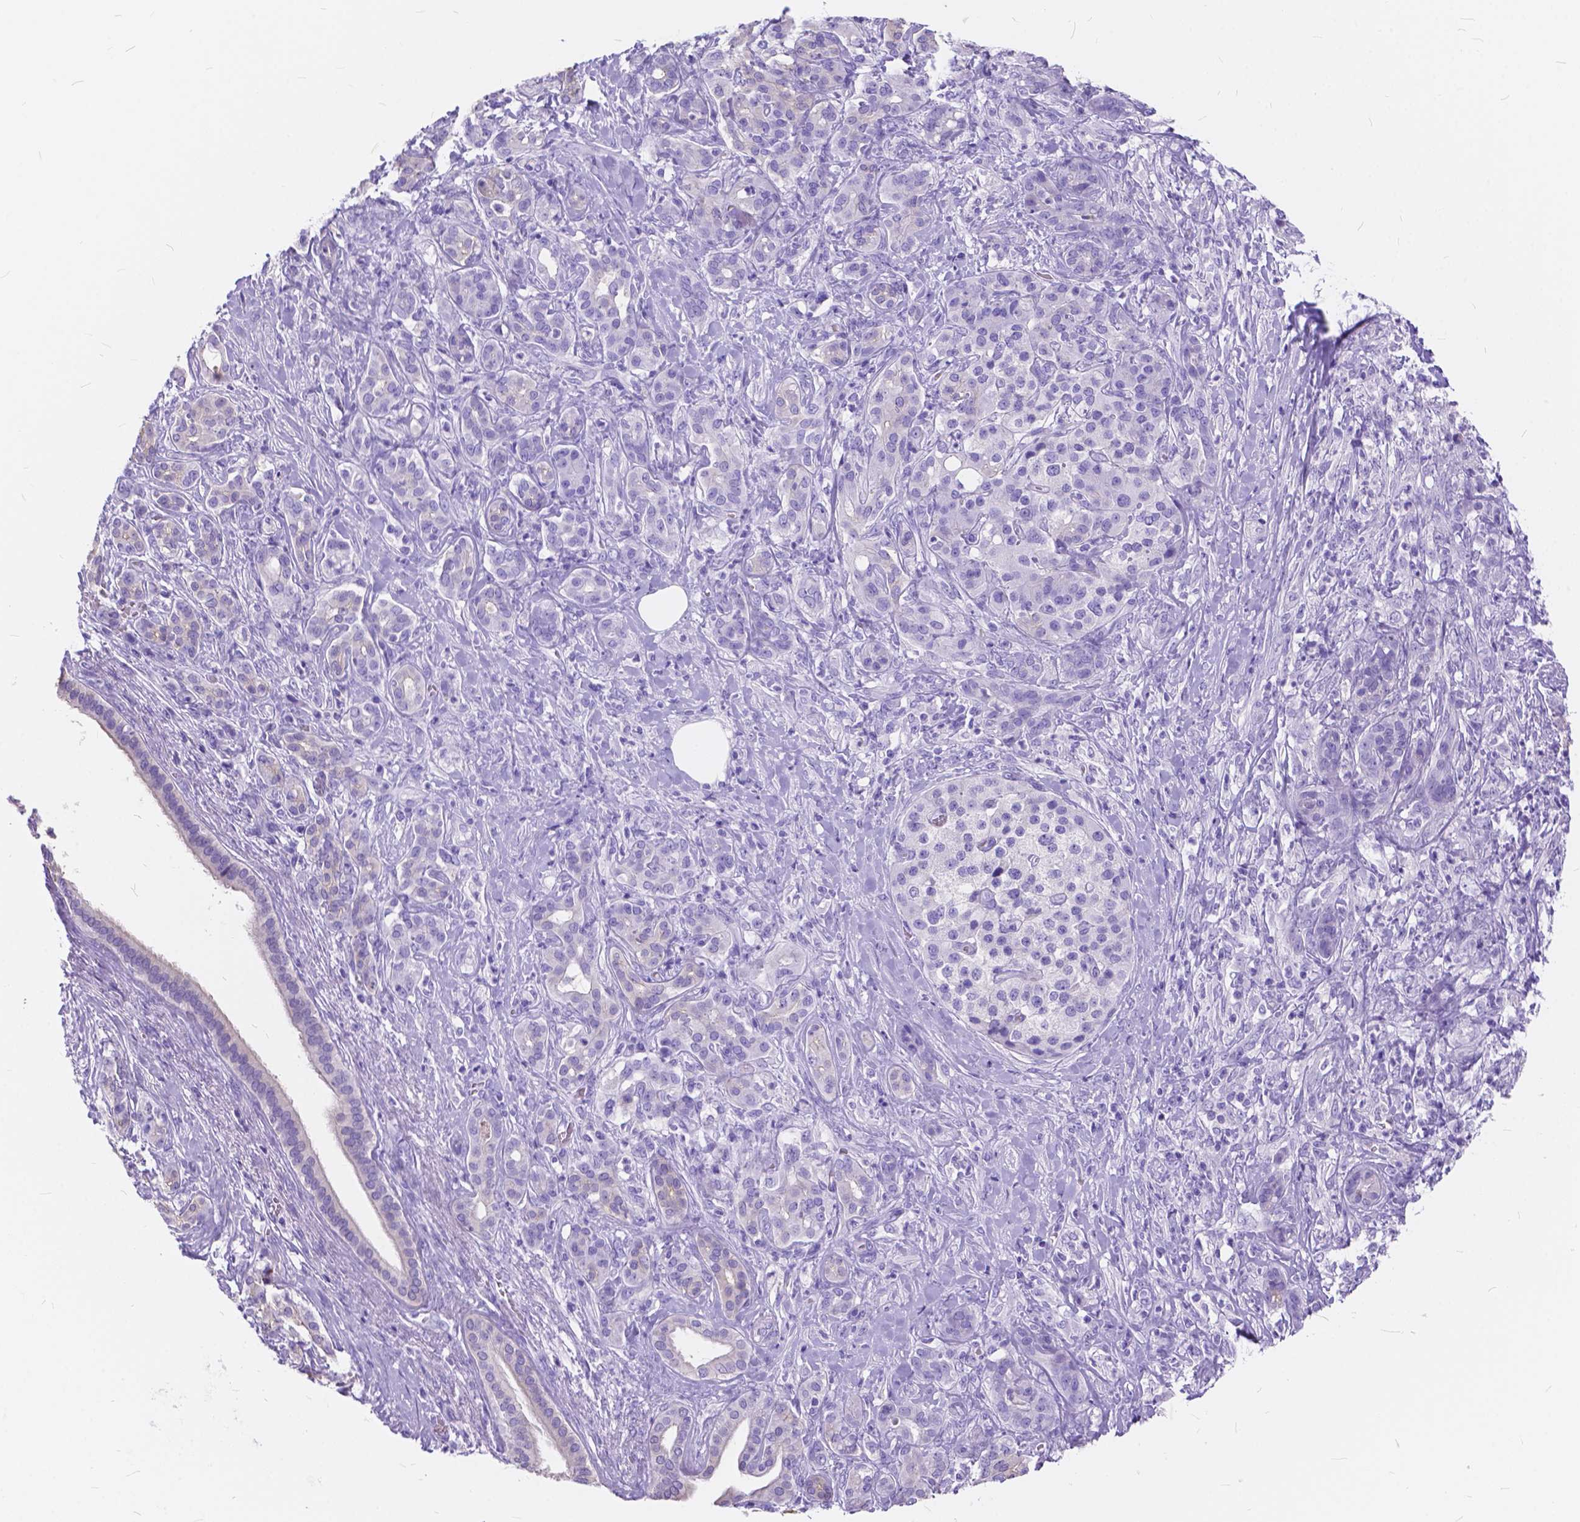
{"staining": {"intensity": "negative", "quantity": "none", "location": "none"}, "tissue": "pancreatic cancer", "cell_type": "Tumor cells", "image_type": "cancer", "snomed": [{"axis": "morphology", "description": "Normal tissue, NOS"}, {"axis": "morphology", "description": "Inflammation, NOS"}, {"axis": "morphology", "description": "Adenocarcinoma, NOS"}, {"axis": "topography", "description": "Pancreas"}], "caption": "Immunohistochemistry histopathology image of pancreatic cancer stained for a protein (brown), which reveals no expression in tumor cells.", "gene": "FOXL2", "patient": {"sex": "male", "age": 57}}